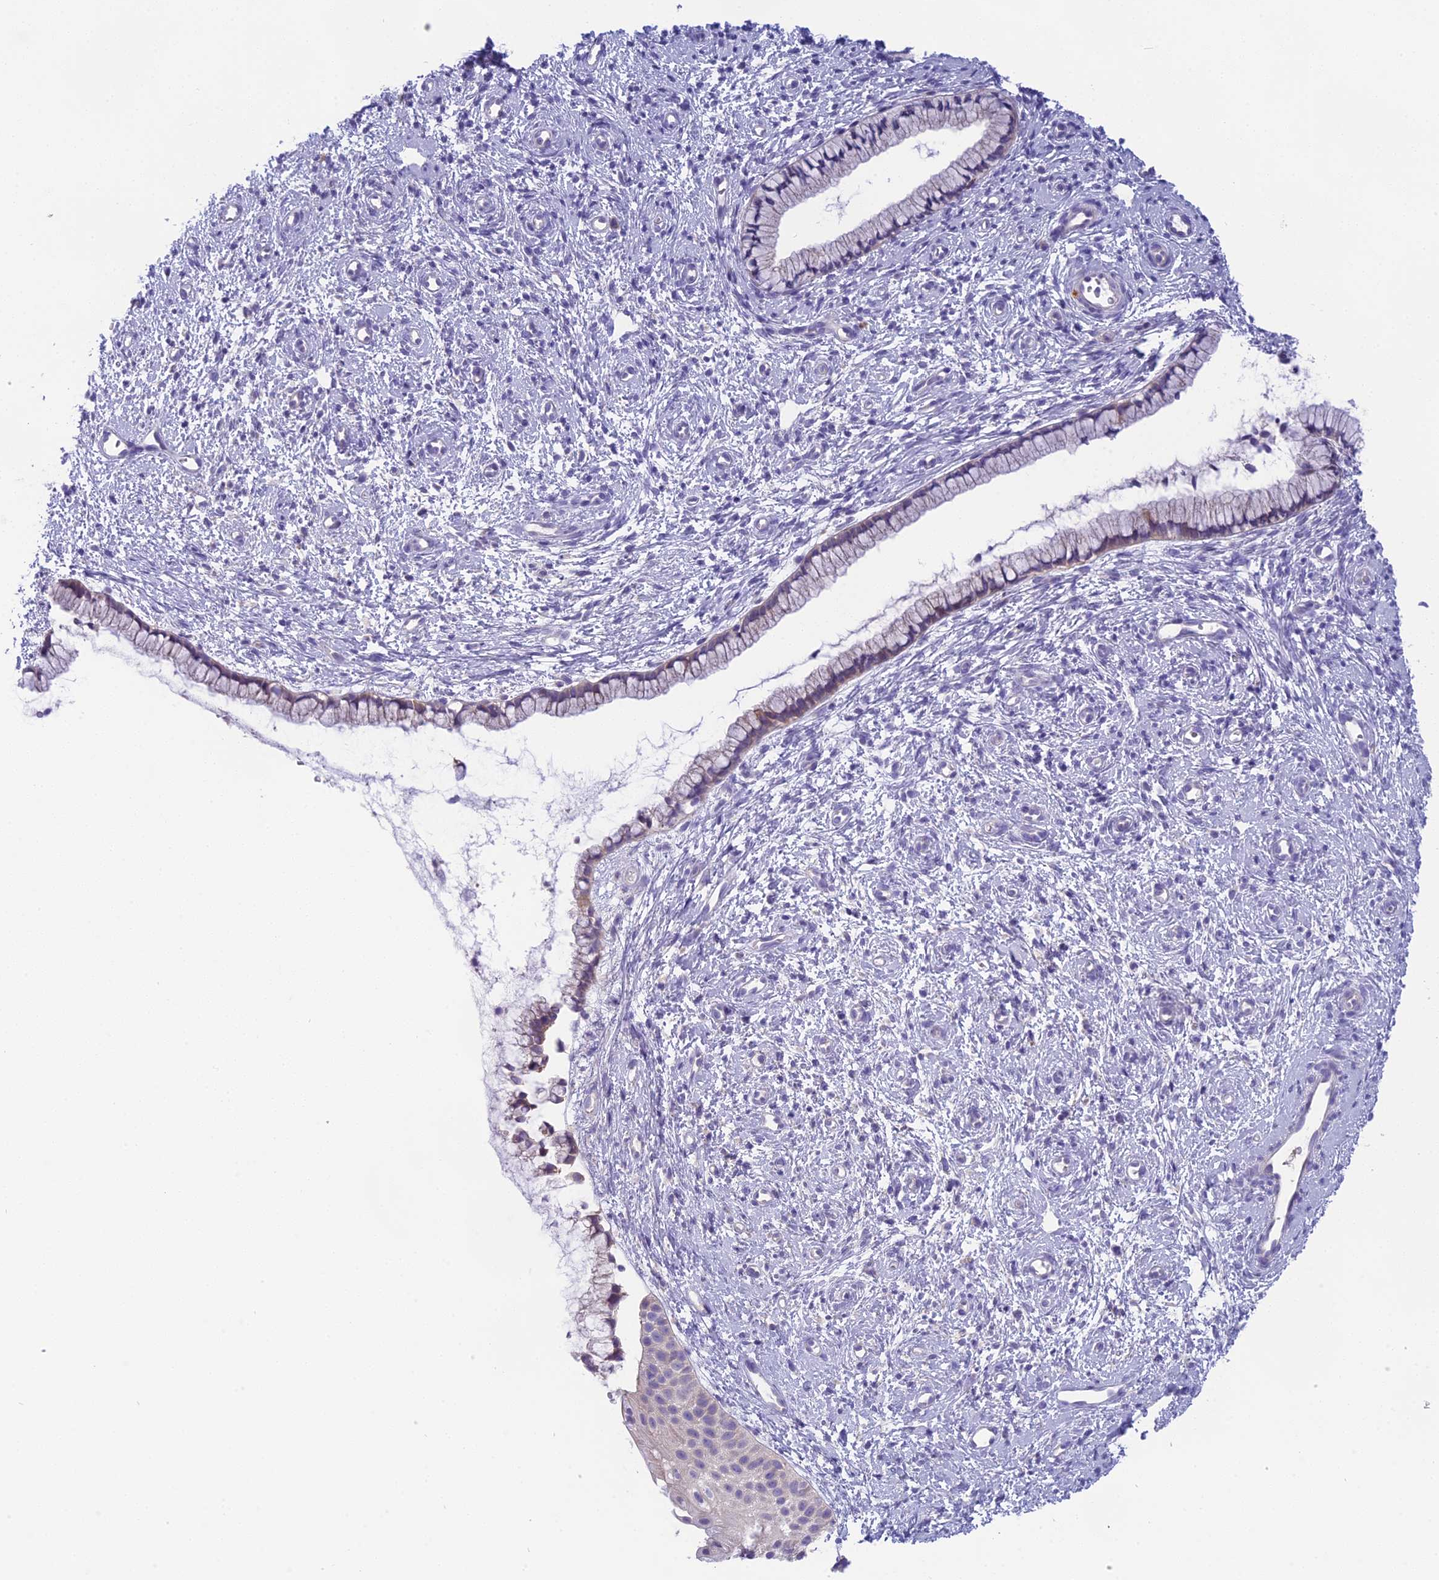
{"staining": {"intensity": "weak", "quantity": "25%-75%", "location": "cytoplasmic/membranous"}, "tissue": "cervix", "cell_type": "Glandular cells", "image_type": "normal", "snomed": [{"axis": "morphology", "description": "Normal tissue, NOS"}, {"axis": "topography", "description": "Cervix"}], "caption": "IHC (DAB) staining of unremarkable cervix exhibits weak cytoplasmic/membranous protein positivity in about 25%-75% of glandular cells.", "gene": "ARHGEF37", "patient": {"sex": "female", "age": 57}}